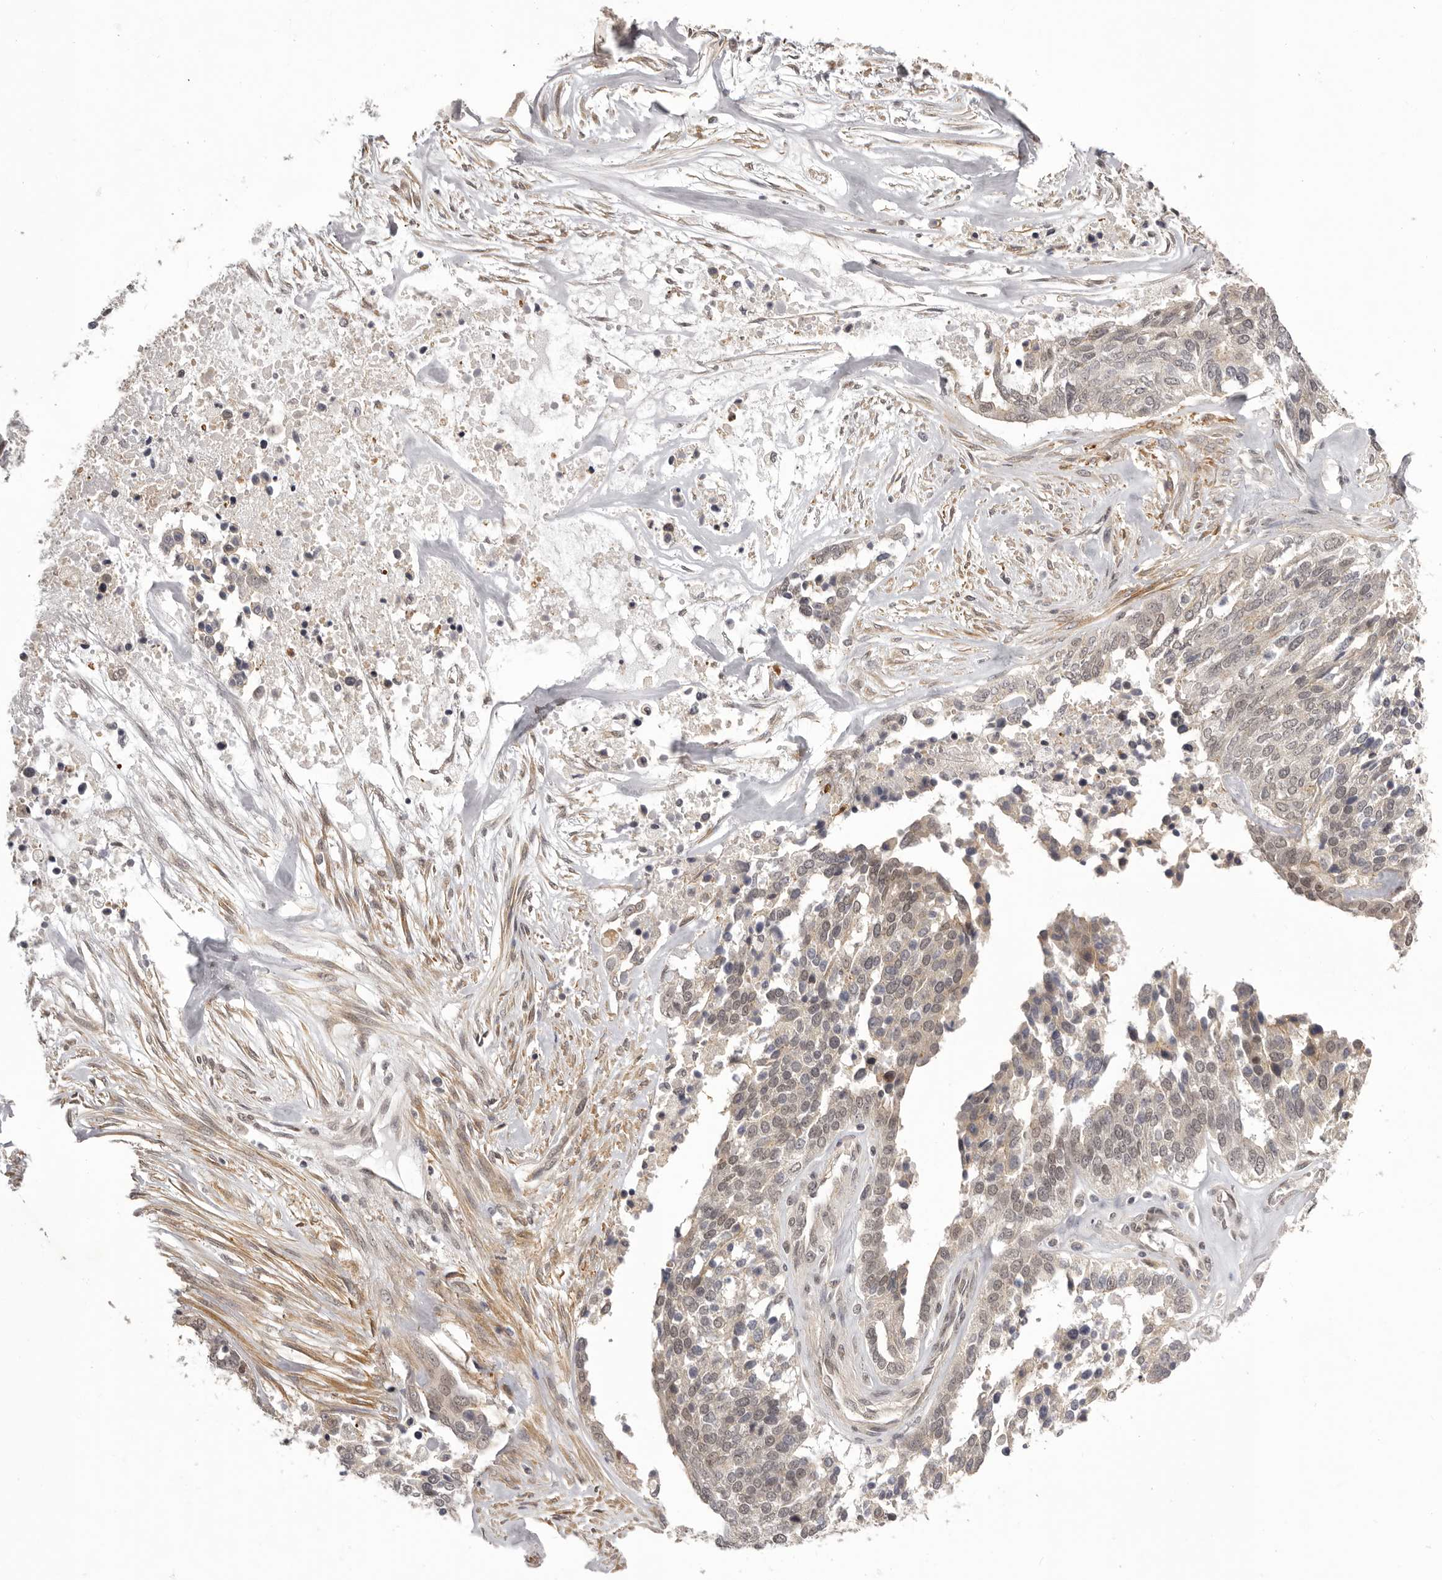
{"staining": {"intensity": "weak", "quantity": "25%-75%", "location": "cytoplasmic/membranous,nuclear"}, "tissue": "ovarian cancer", "cell_type": "Tumor cells", "image_type": "cancer", "snomed": [{"axis": "morphology", "description": "Cystadenocarcinoma, serous, NOS"}, {"axis": "topography", "description": "Ovary"}], "caption": "An immunohistochemistry (IHC) micrograph of tumor tissue is shown. Protein staining in brown labels weak cytoplasmic/membranous and nuclear positivity in ovarian cancer within tumor cells.", "gene": "RNF2", "patient": {"sex": "female", "age": 44}}